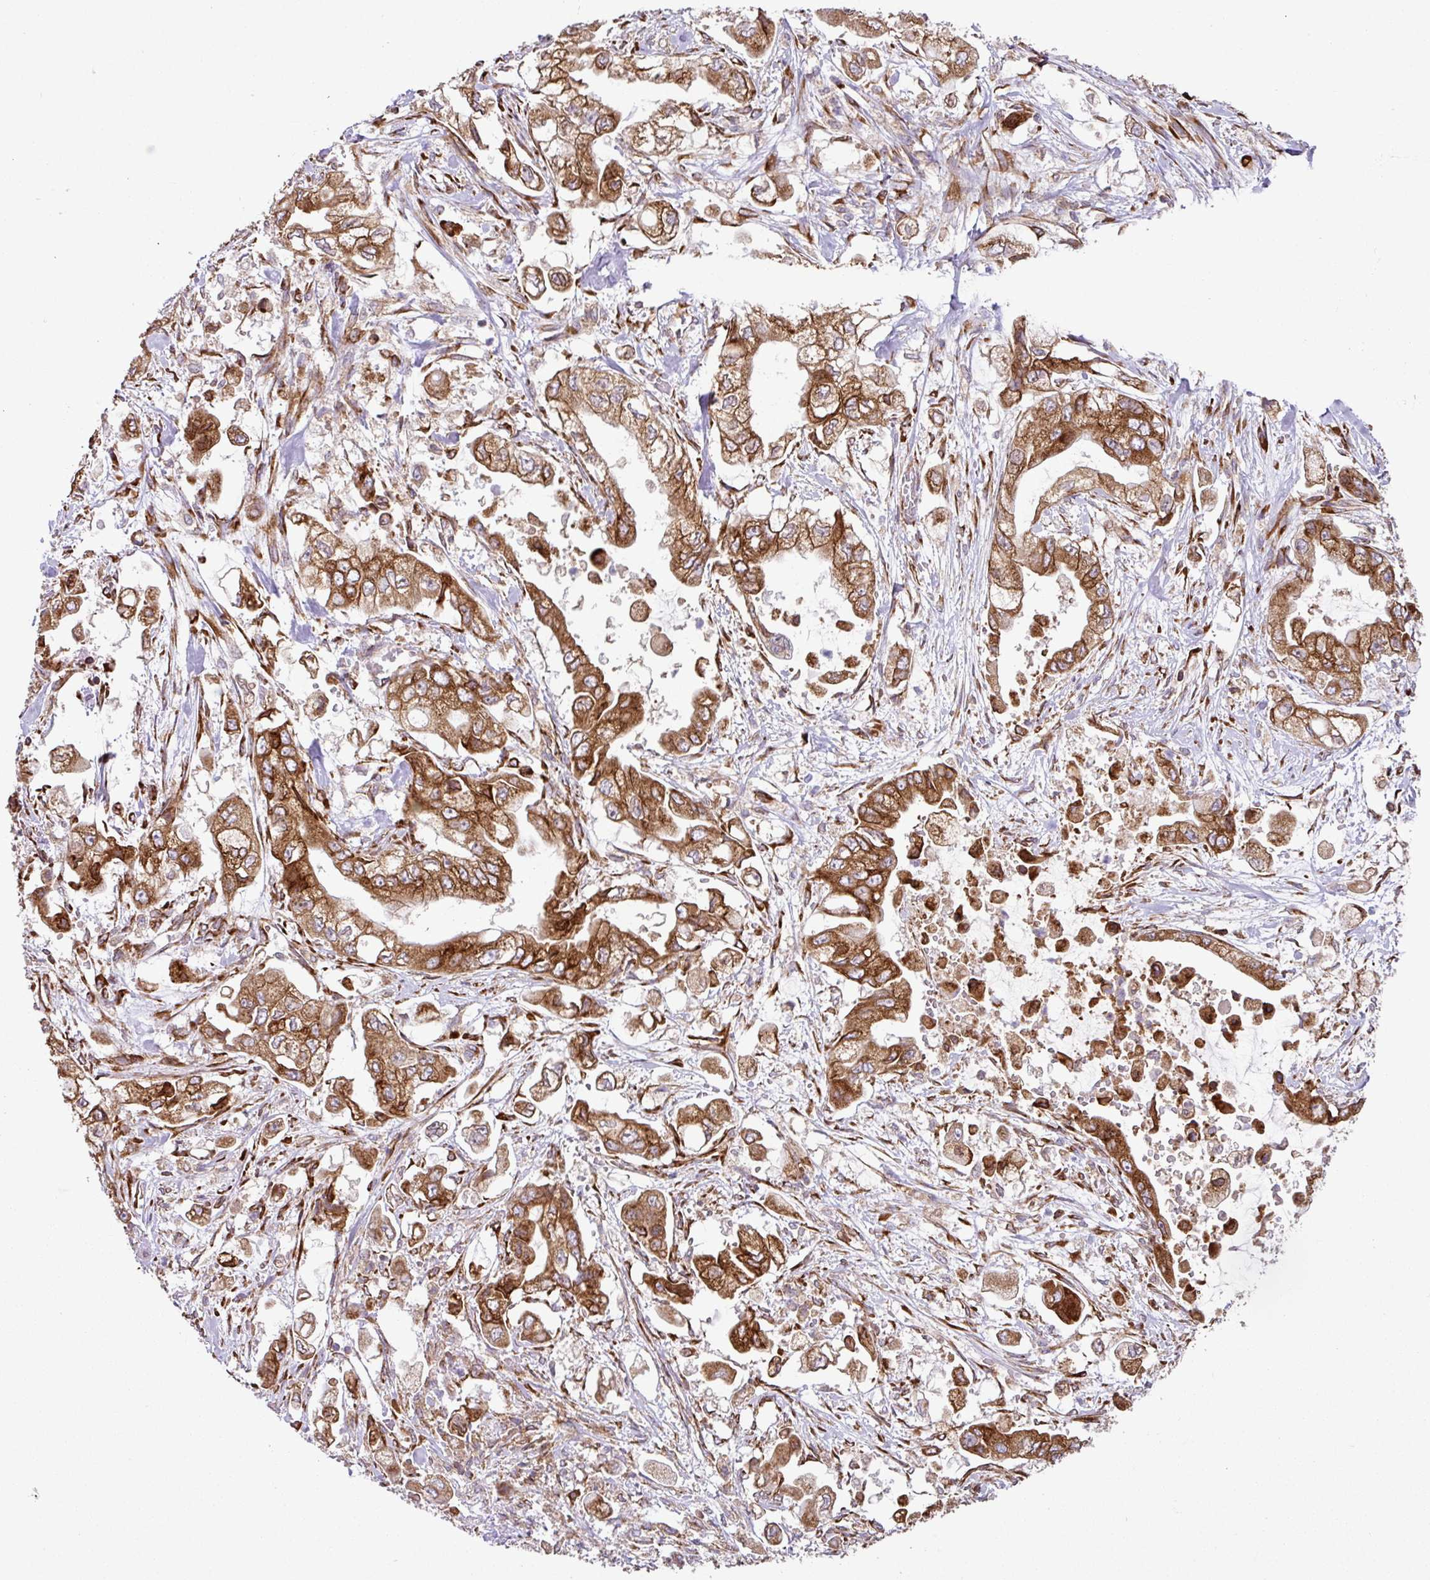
{"staining": {"intensity": "strong", "quantity": ">75%", "location": "cytoplasmic/membranous"}, "tissue": "stomach cancer", "cell_type": "Tumor cells", "image_type": "cancer", "snomed": [{"axis": "morphology", "description": "Adenocarcinoma, NOS"}, {"axis": "topography", "description": "Stomach"}], "caption": "There is high levels of strong cytoplasmic/membranous expression in tumor cells of stomach cancer (adenocarcinoma), as demonstrated by immunohistochemical staining (brown color).", "gene": "SLC39A7", "patient": {"sex": "male", "age": 62}}